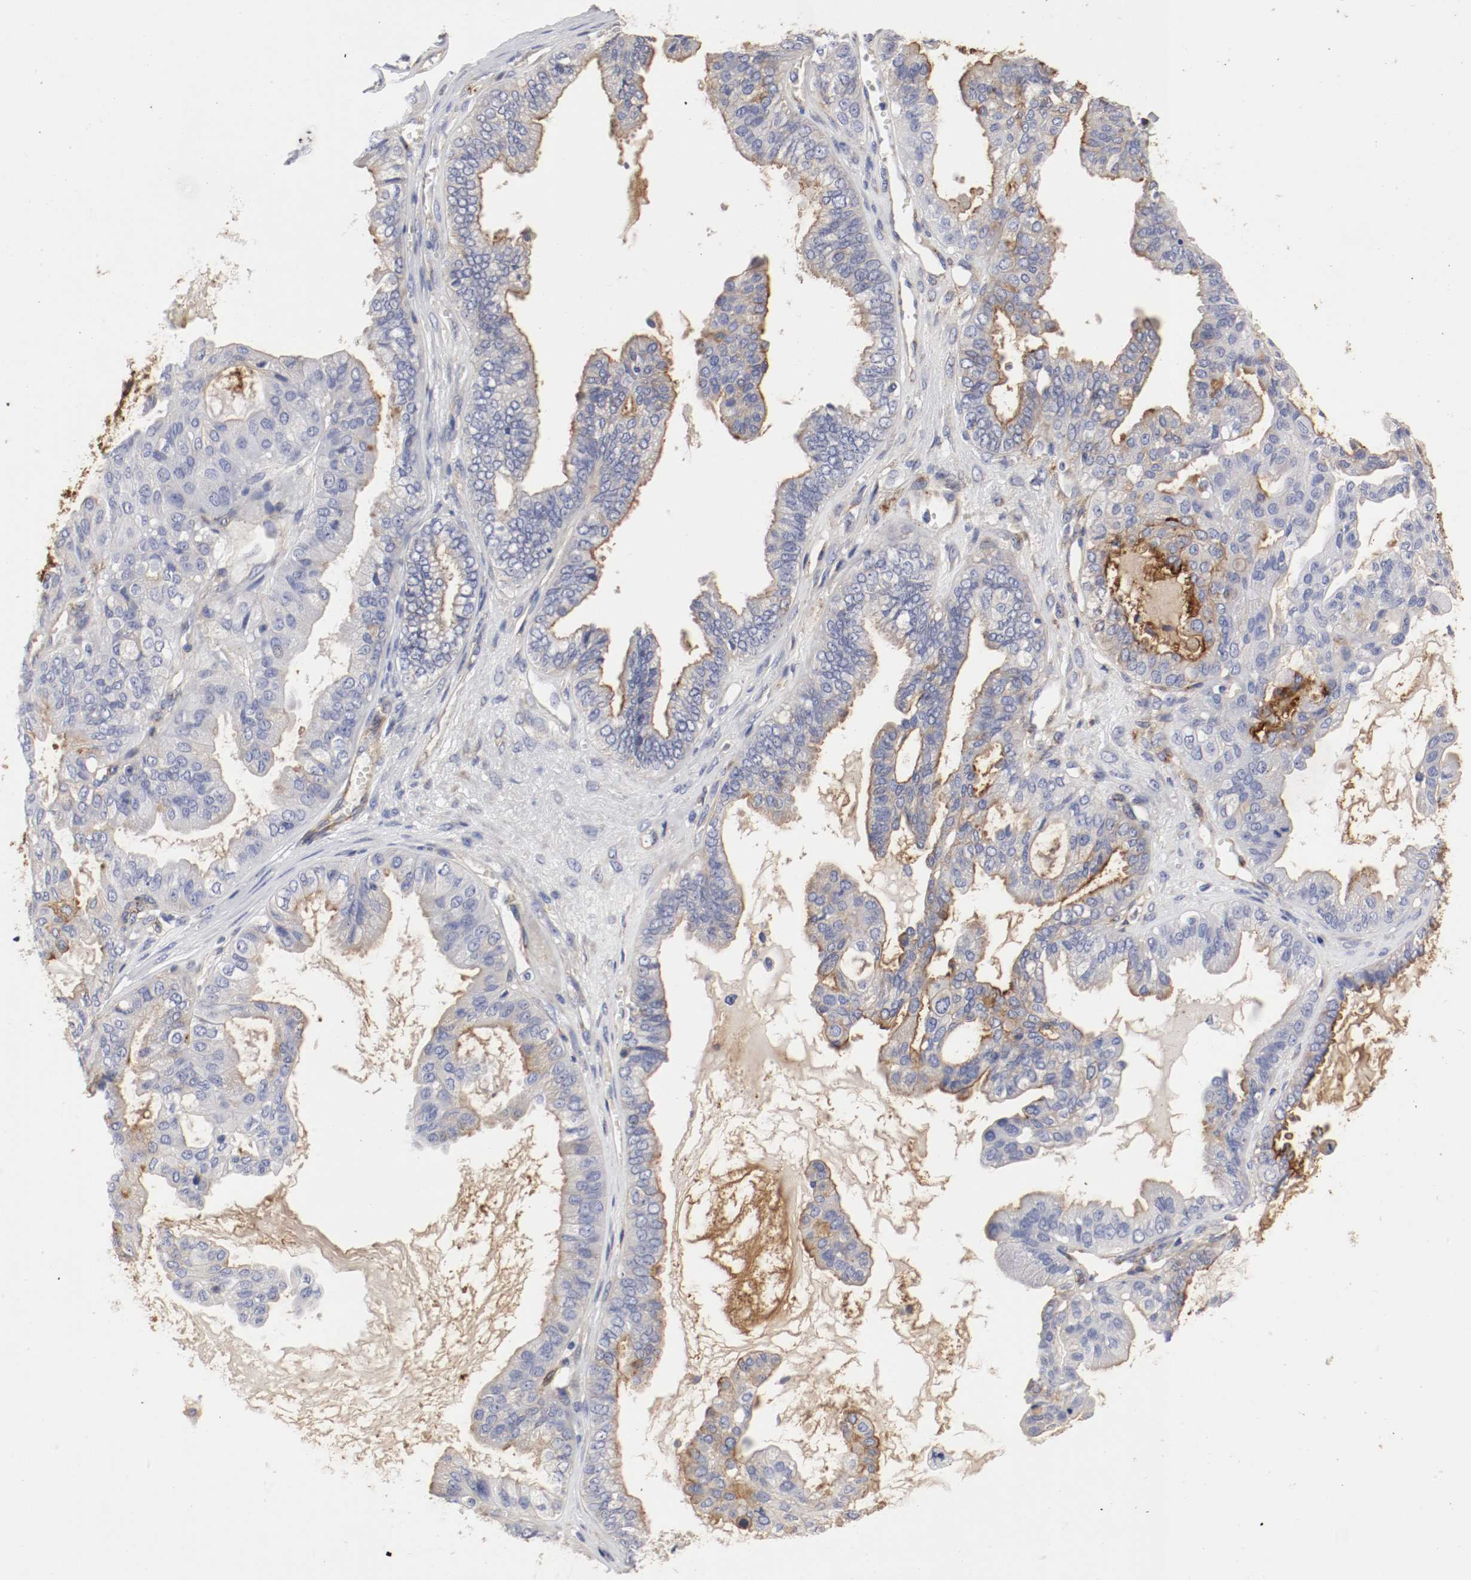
{"staining": {"intensity": "weak", "quantity": "25%-75%", "location": "cytoplasmic/membranous"}, "tissue": "ovarian cancer", "cell_type": "Tumor cells", "image_type": "cancer", "snomed": [{"axis": "morphology", "description": "Carcinoma, NOS"}, {"axis": "morphology", "description": "Carcinoma, endometroid"}, {"axis": "topography", "description": "Ovary"}], "caption": "Ovarian cancer was stained to show a protein in brown. There is low levels of weak cytoplasmic/membranous expression in approximately 25%-75% of tumor cells.", "gene": "IFITM1", "patient": {"sex": "female", "age": 50}}